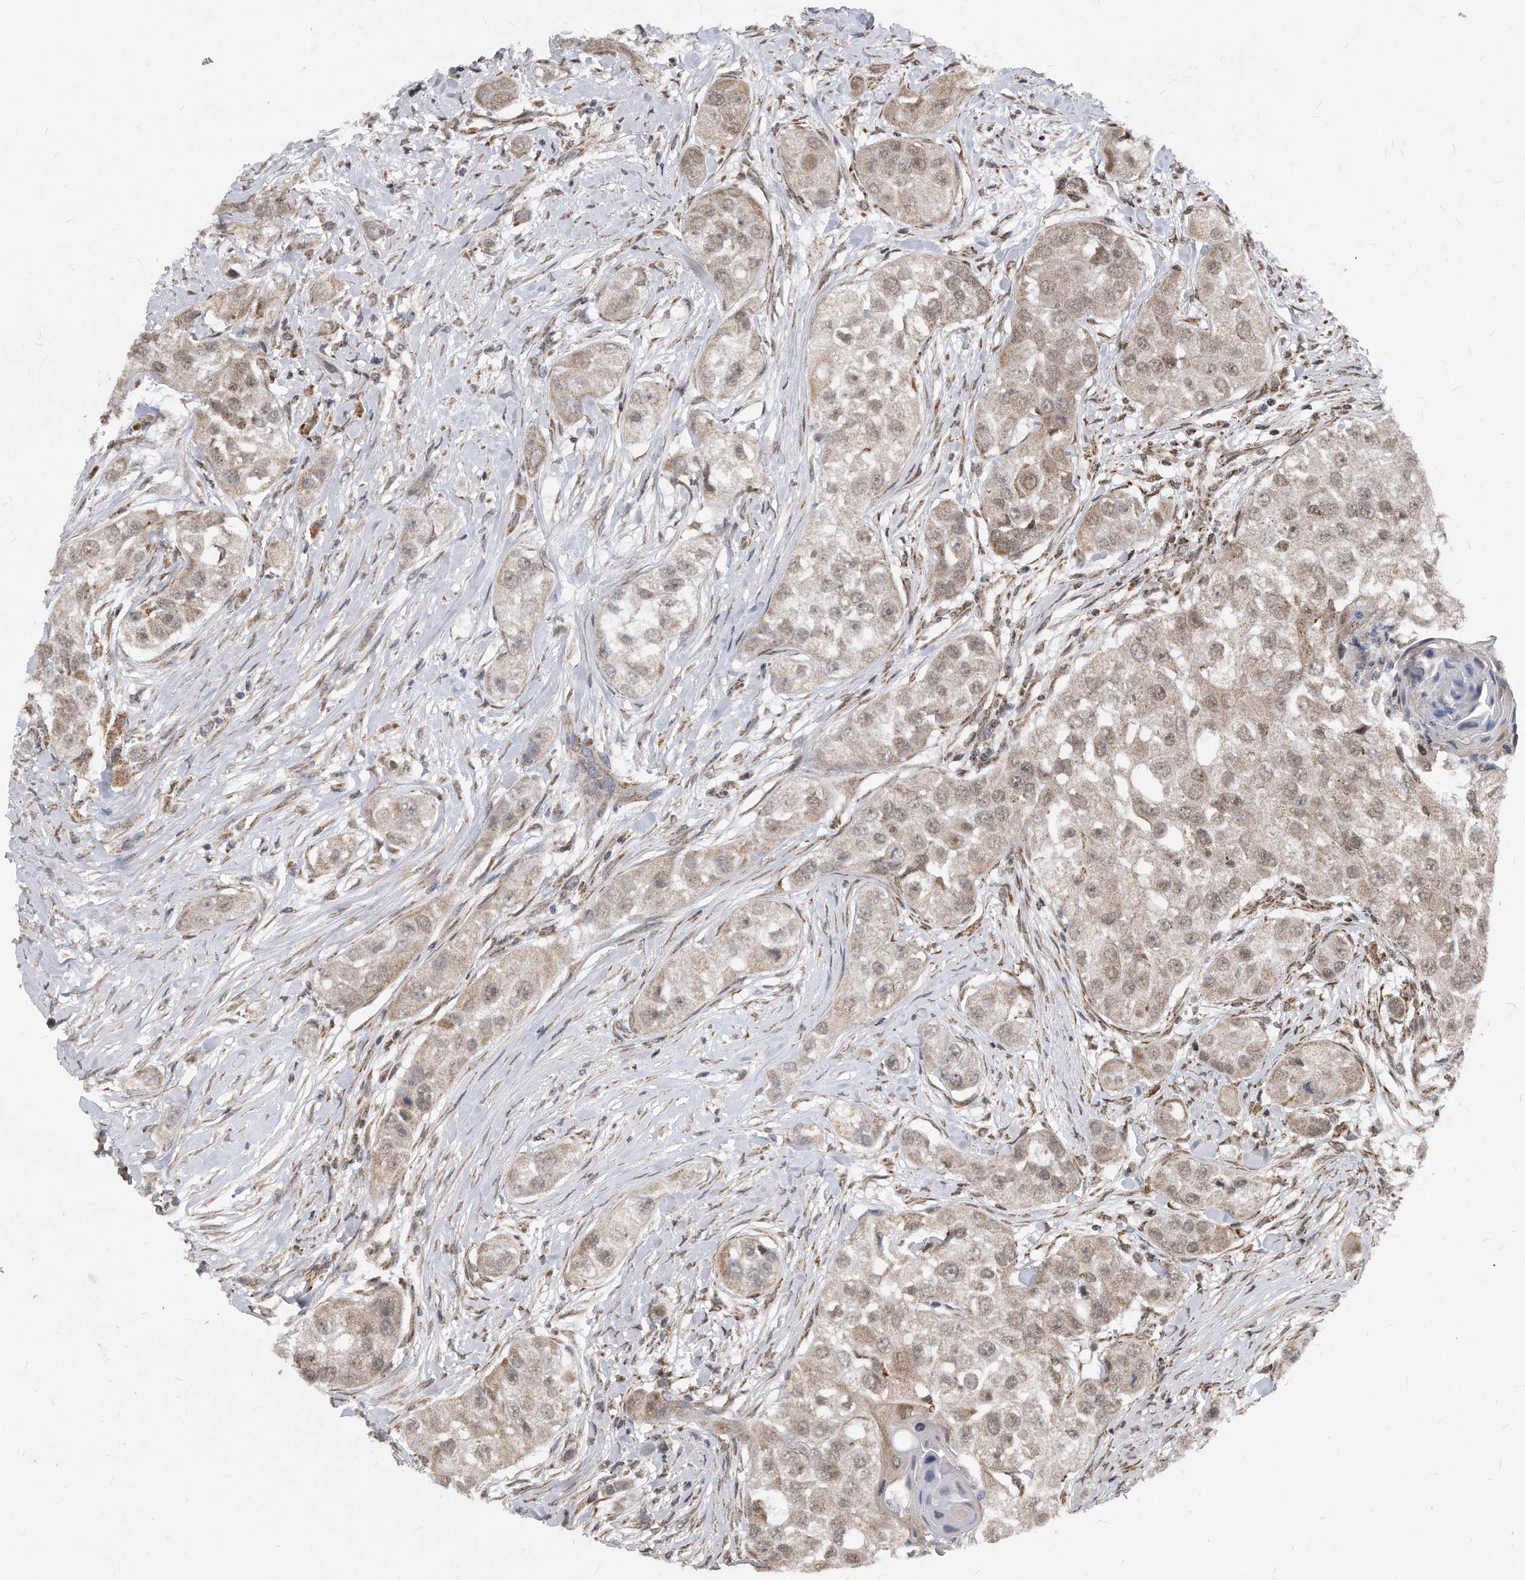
{"staining": {"intensity": "weak", "quantity": ">75%", "location": "cytoplasmic/membranous,nuclear"}, "tissue": "head and neck cancer", "cell_type": "Tumor cells", "image_type": "cancer", "snomed": [{"axis": "morphology", "description": "Normal tissue, NOS"}, {"axis": "morphology", "description": "Squamous cell carcinoma, NOS"}, {"axis": "topography", "description": "Skeletal muscle"}, {"axis": "topography", "description": "Head-Neck"}], "caption": "About >75% of tumor cells in head and neck cancer (squamous cell carcinoma) demonstrate weak cytoplasmic/membranous and nuclear protein positivity as visualized by brown immunohistochemical staining.", "gene": "DUSP22", "patient": {"sex": "male", "age": 51}}